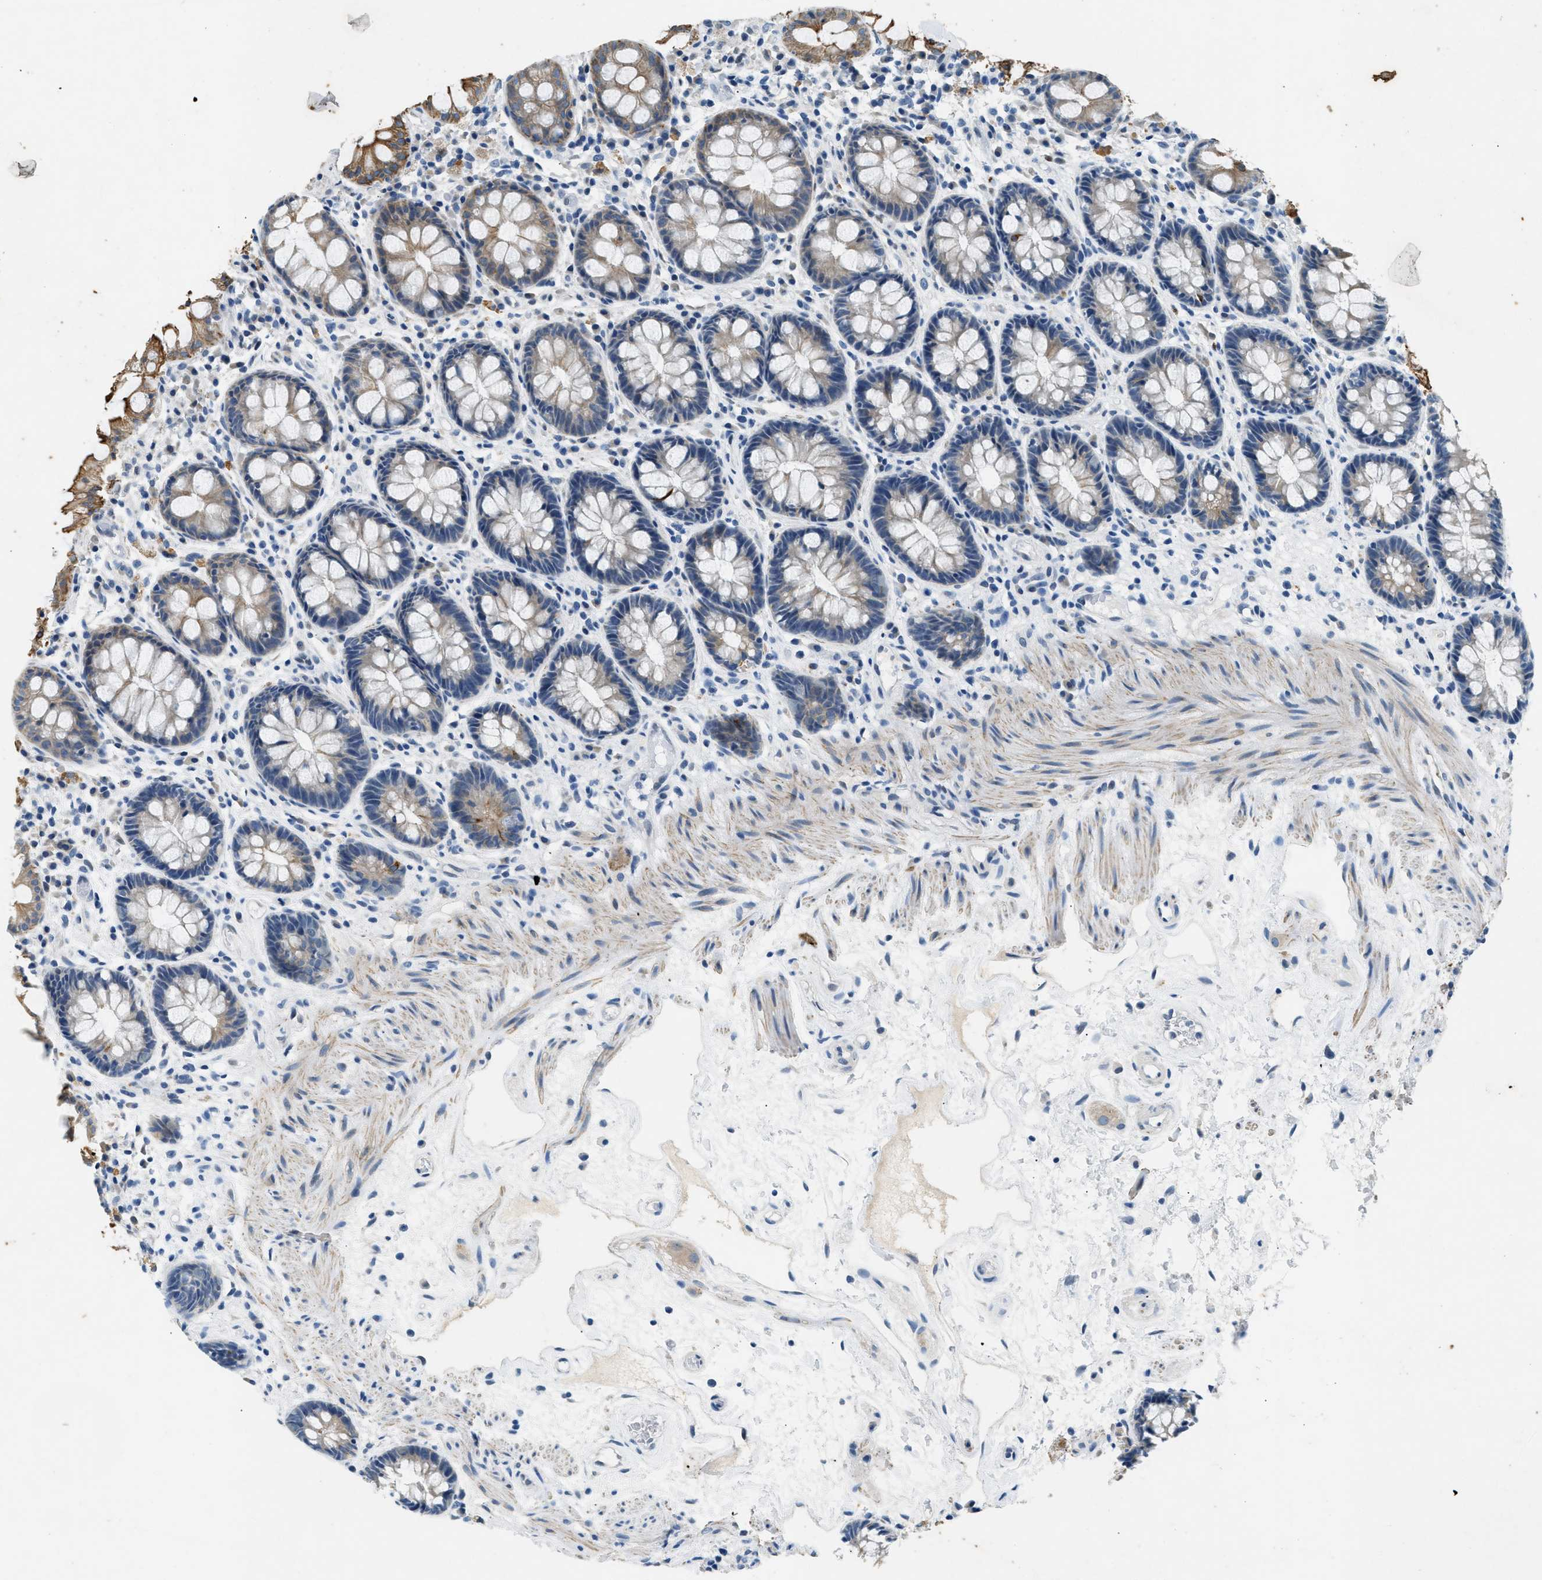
{"staining": {"intensity": "moderate", "quantity": "25%-75%", "location": "cytoplasmic/membranous"}, "tissue": "rectum", "cell_type": "Glandular cells", "image_type": "normal", "snomed": [{"axis": "morphology", "description": "Normal tissue, NOS"}, {"axis": "topography", "description": "Rectum"}], "caption": "Immunohistochemical staining of benign human rectum shows moderate cytoplasmic/membranous protein positivity in approximately 25%-75% of glandular cells.", "gene": "CFAP20", "patient": {"sex": "male", "age": 64}}